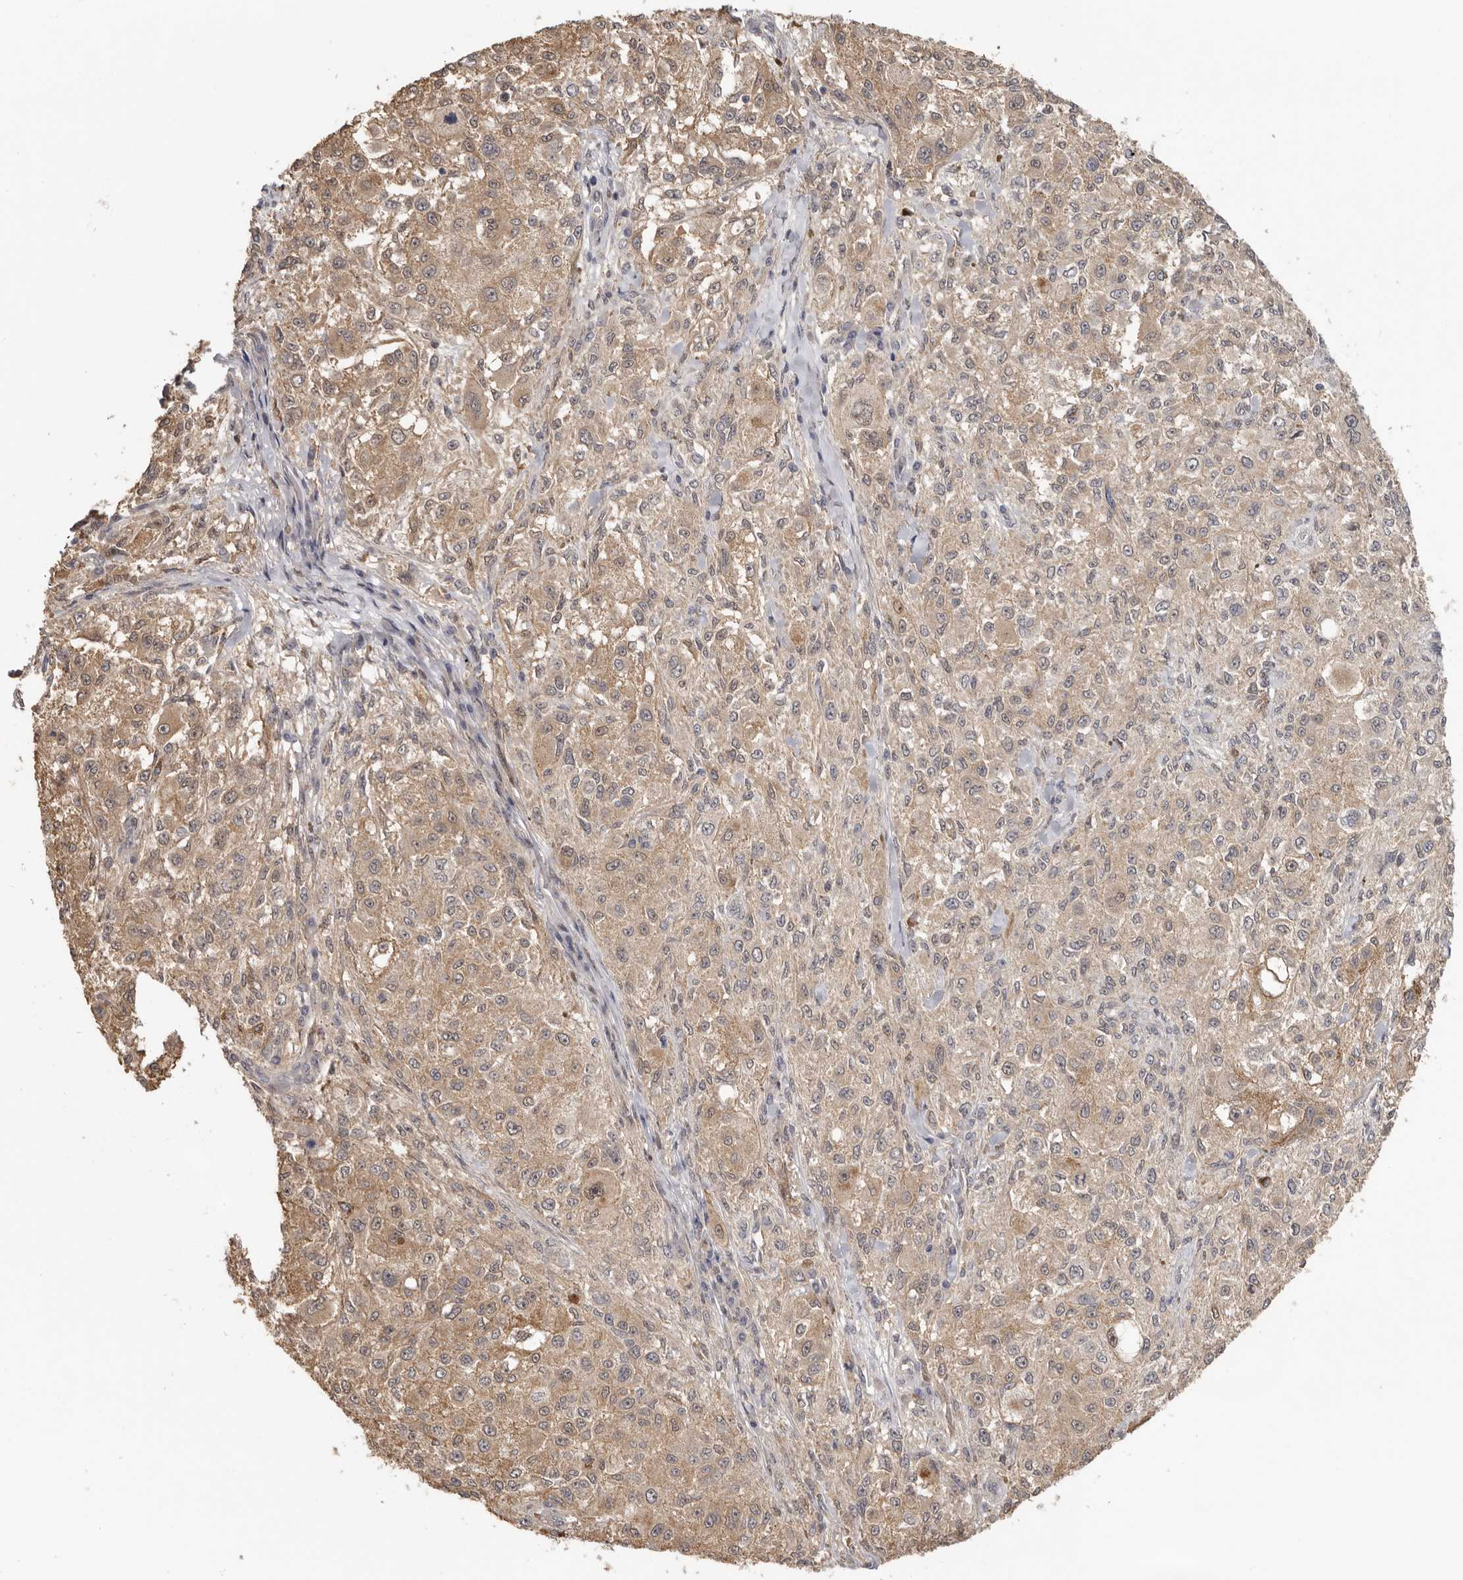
{"staining": {"intensity": "weak", "quantity": ">75%", "location": "cytoplasmic/membranous"}, "tissue": "melanoma", "cell_type": "Tumor cells", "image_type": "cancer", "snomed": [{"axis": "morphology", "description": "Necrosis, NOS"}, {"axis": "morphology", "description": "Malignant melanoma, NOS"}, {"axis": "topography", "description": "Skin"}], "caption": "Human malignant melanoma stained for a protein (brown) displays weak cytoplasmic/membranous positive expression in about >75% of tumor cells.", "gene": "MSRB2", "patient": {"sex": "female", "age": 87}}